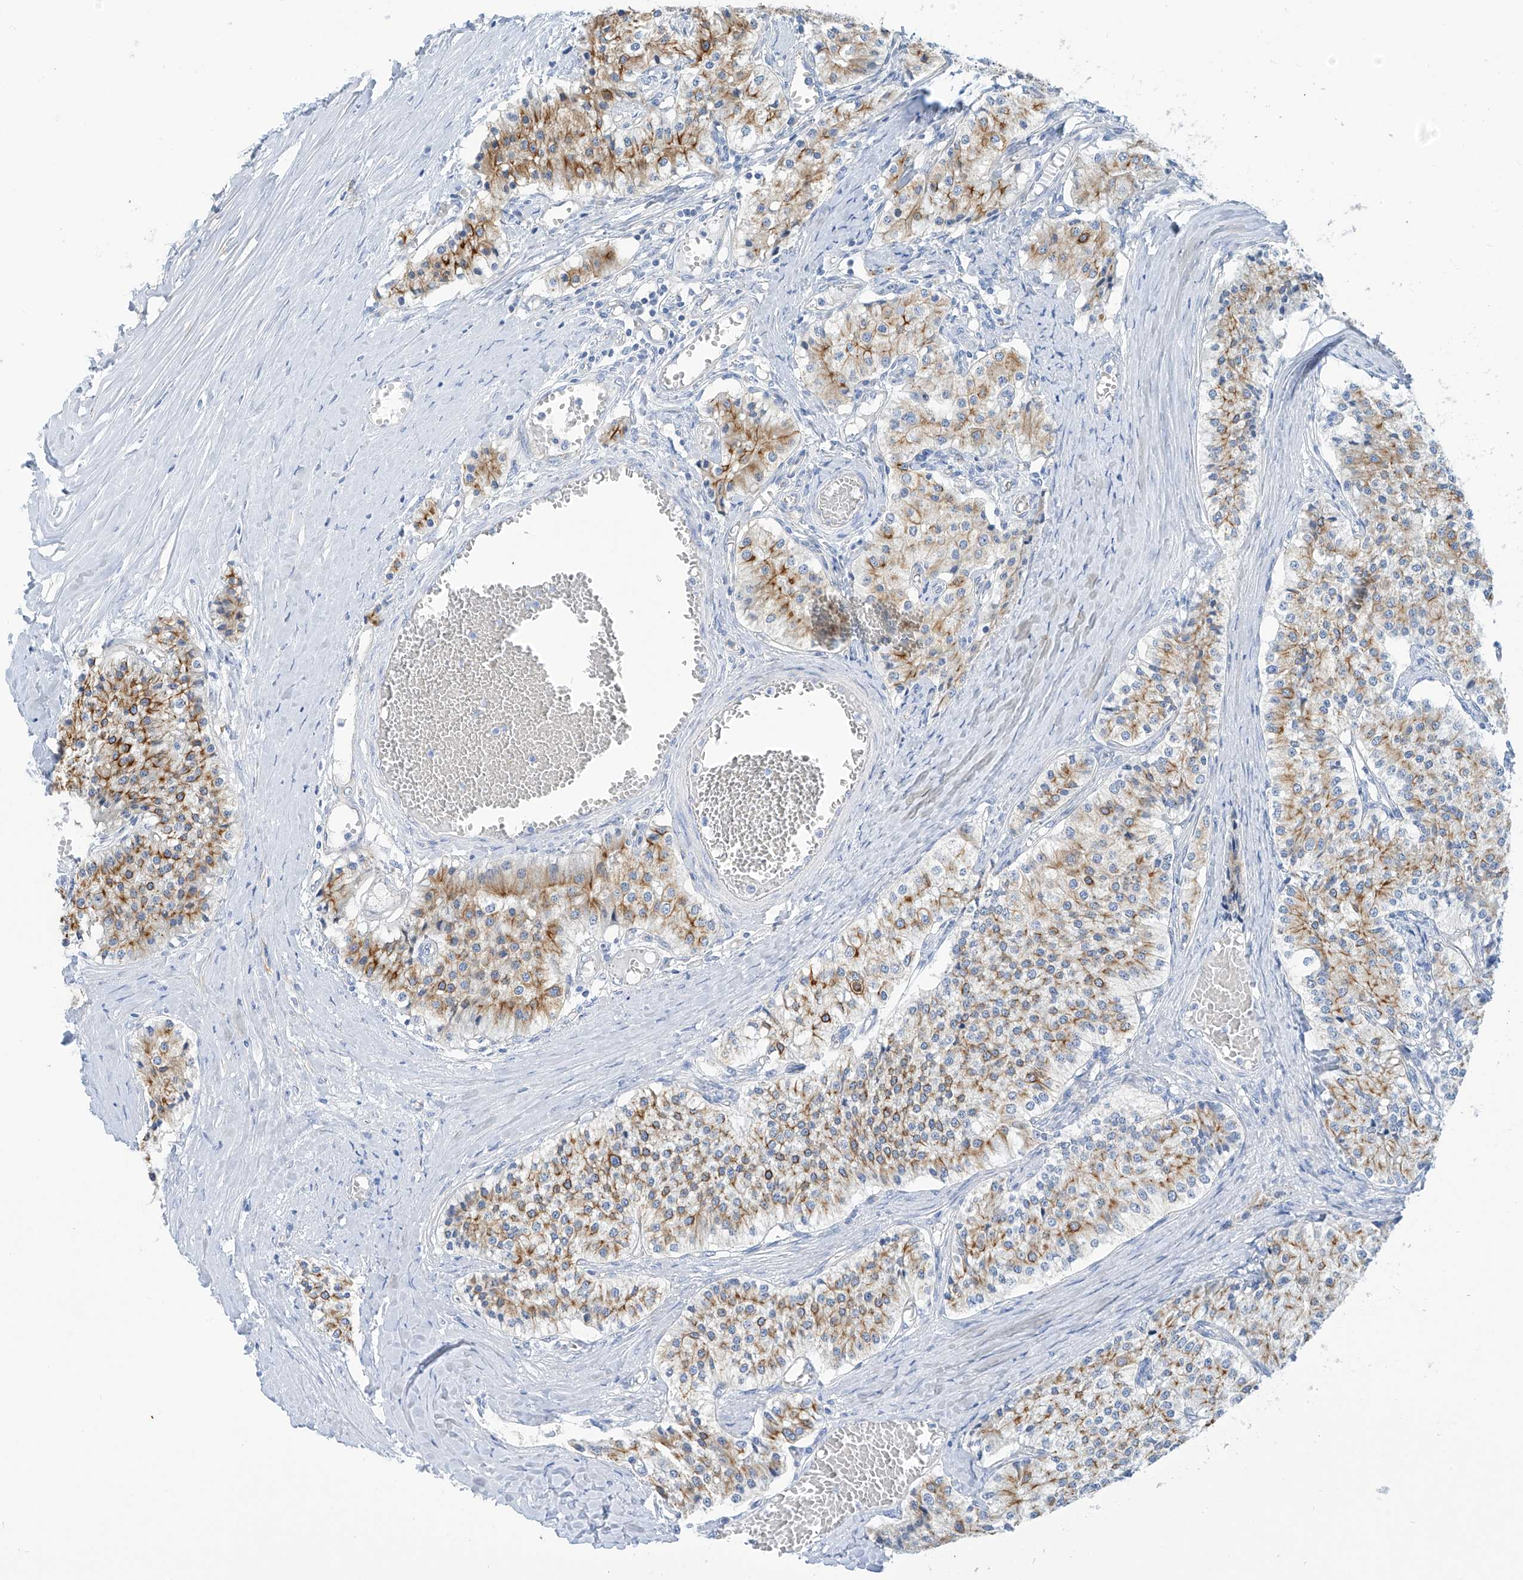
{"staining": {"intensity": "moderate", "quantity": ">75%", "location": "cytoplasmic/membranous"}, "tissue": "carcinoid", "cell_type": "Tumor cells", "image_type": "cancer", "snomed": [{"axis": "morphology", "description": "Carcinoid, malignant, NOS"}, {"axis": "topography", "description": "Colon"}], "caption": "Malignant carcinoid stained with a brown dye shows moderate cytoplasmic/membranous positive positivity in approximately >75% of tumor cells.", "gene": "PIK3C2B", "patient": {"sex": "female", "age": 52}}